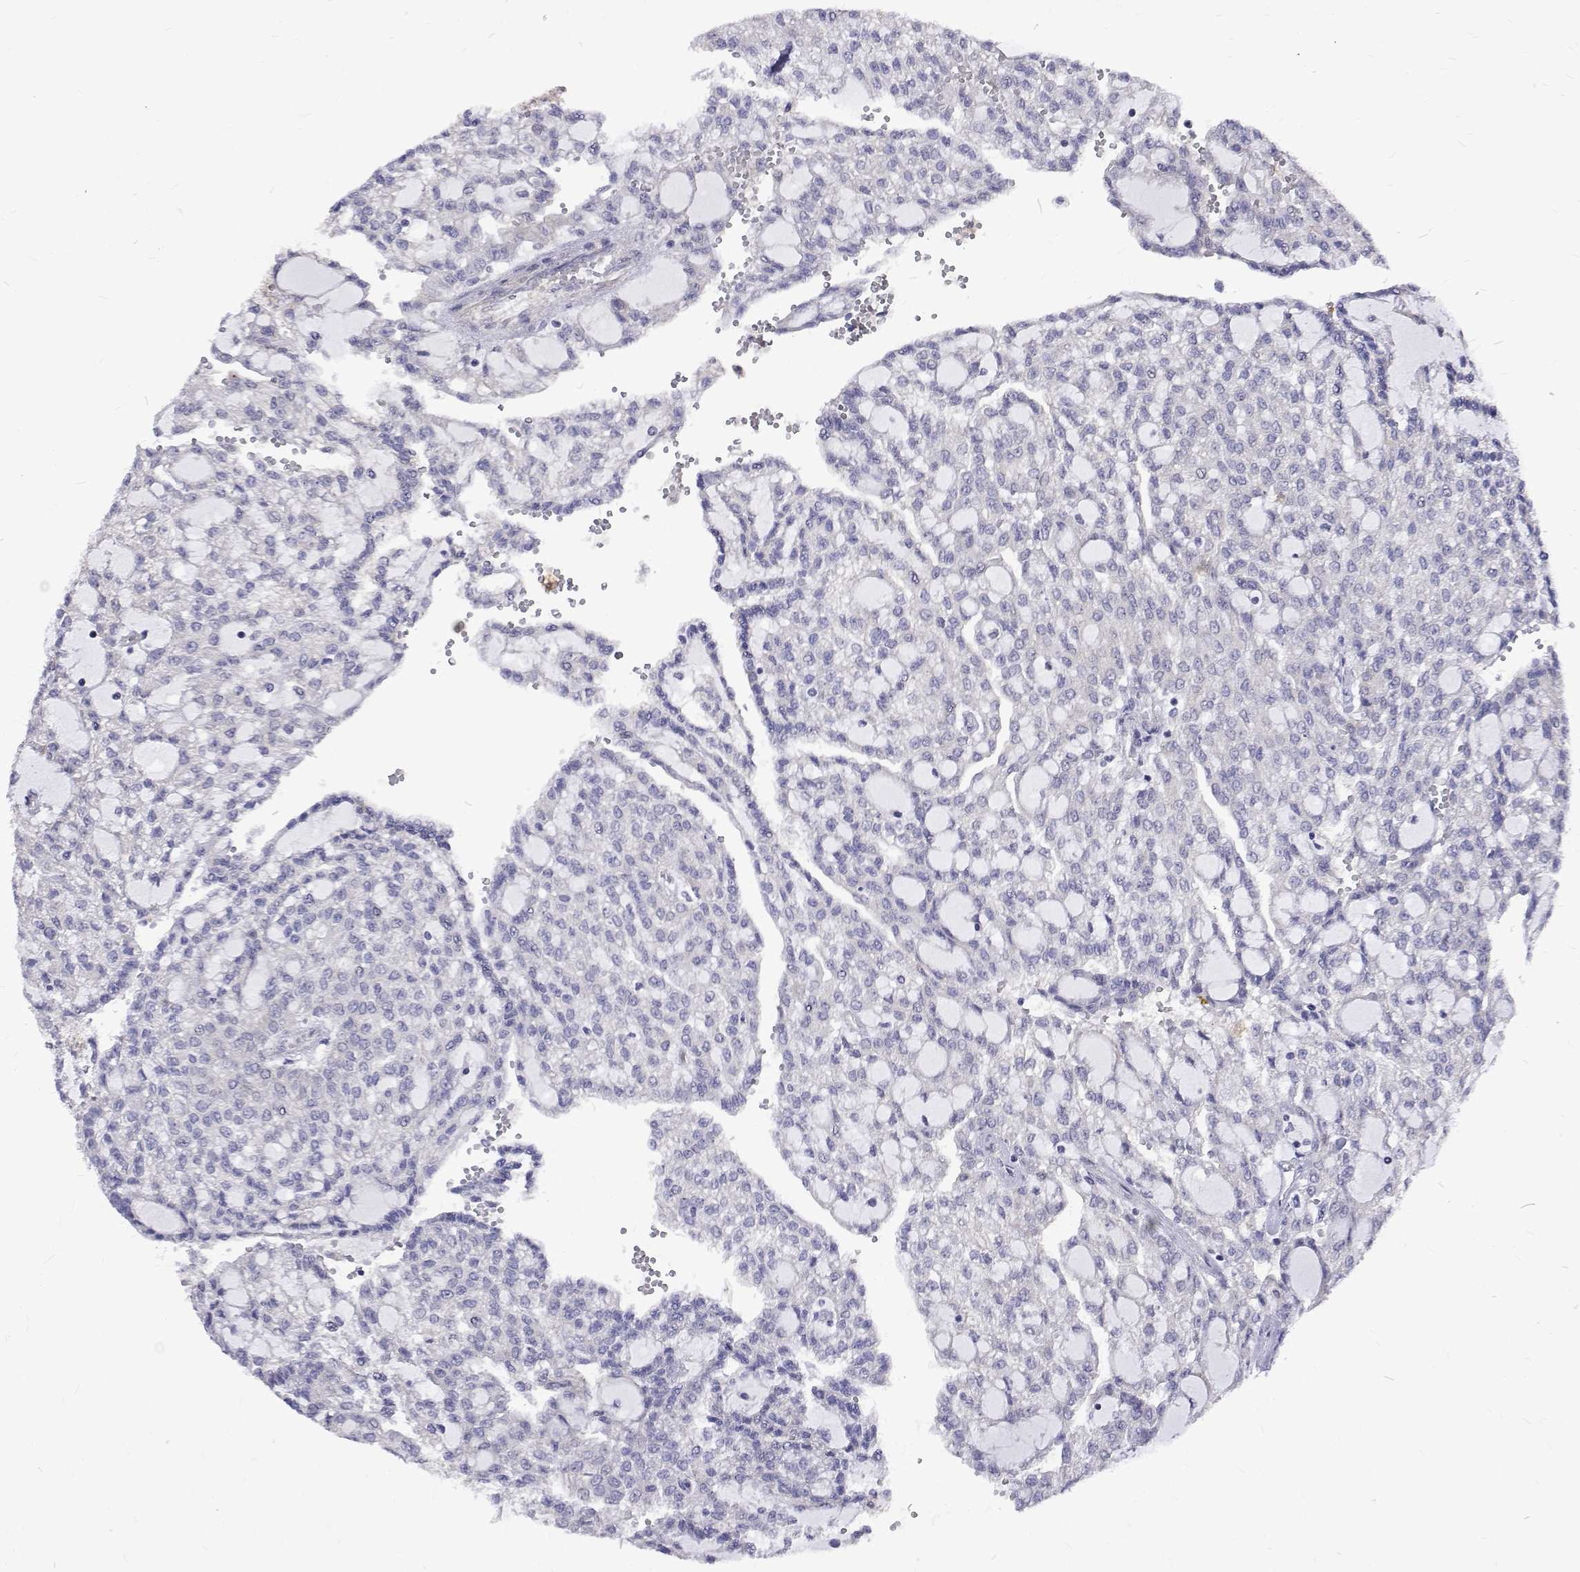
{"staining": {"intensity": "negative", "quantity": "none", "location": "none"}, "tissue": "renal cancer", "cell_type": "Tumor cells", "image_type": "cancer", "snomed": [{"axis": "morphology", "description": "Adenocarcinoma, NOS"}, {"axis": "topography", "description": "Kidney"}], "caption": "Tumor cells are negative for protein expression in human renal adenocarcinoma.", "gene": "PADI1", "patient": {"sex": "male", "age": 63}}